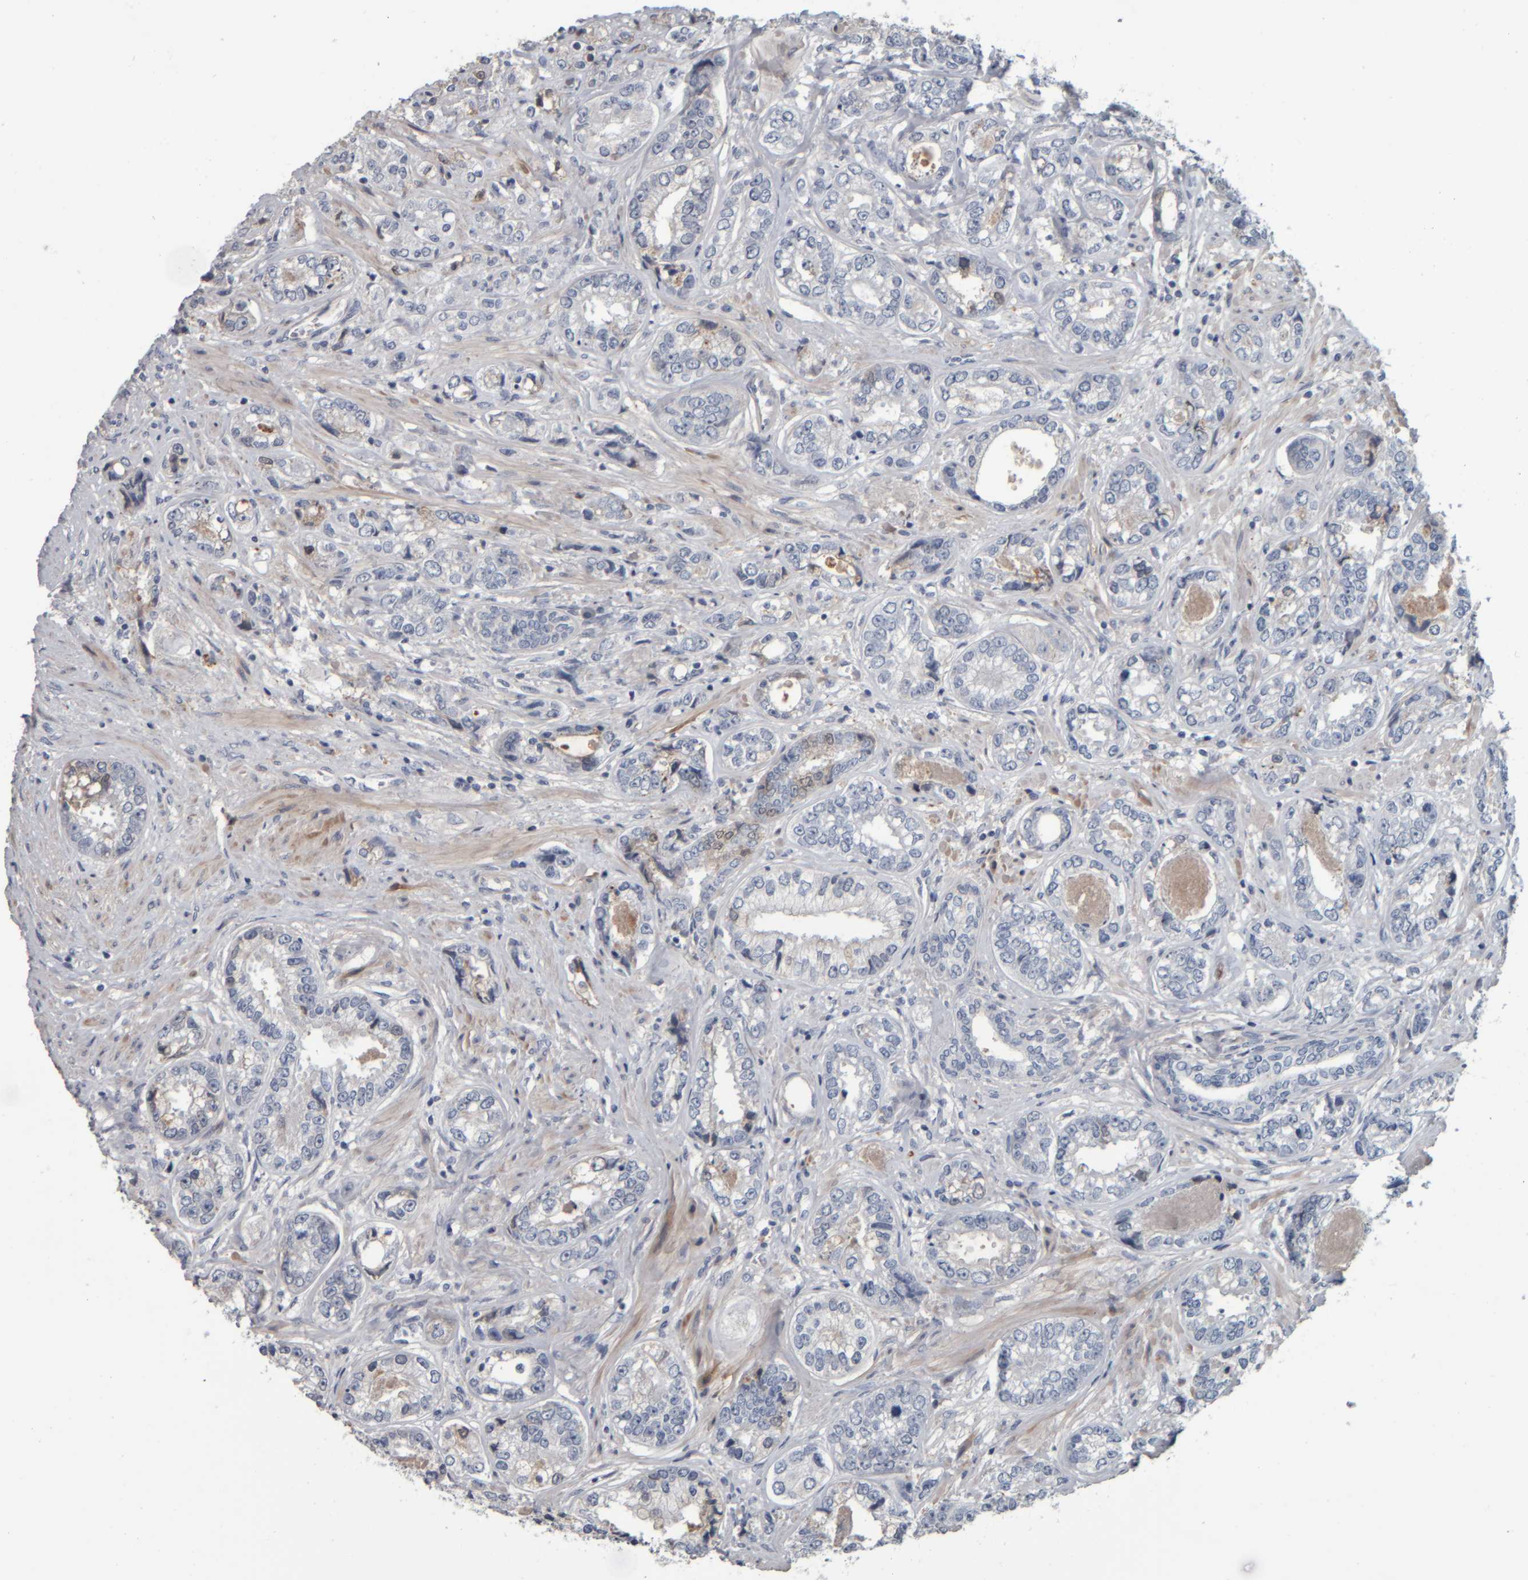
{"staining": {"intensity": "negative", "quantity": "none", "location": "none"}, "tissue": "prostate cancer", "cell_type": "Tumor cells", "image_type": "cancer", "snomed": [{"axis": "morphology", "description": "Adenocarcinoma, High grade"}, {"axis": "topography", "description": "Prostate"}], "caption": "This is an IHC micrograph of prostate high-grade adenocarcinoma. There is no expression in tumor cells.", "gene": "CAVIN4", "patient": {"sex": "male", "age": 61}}